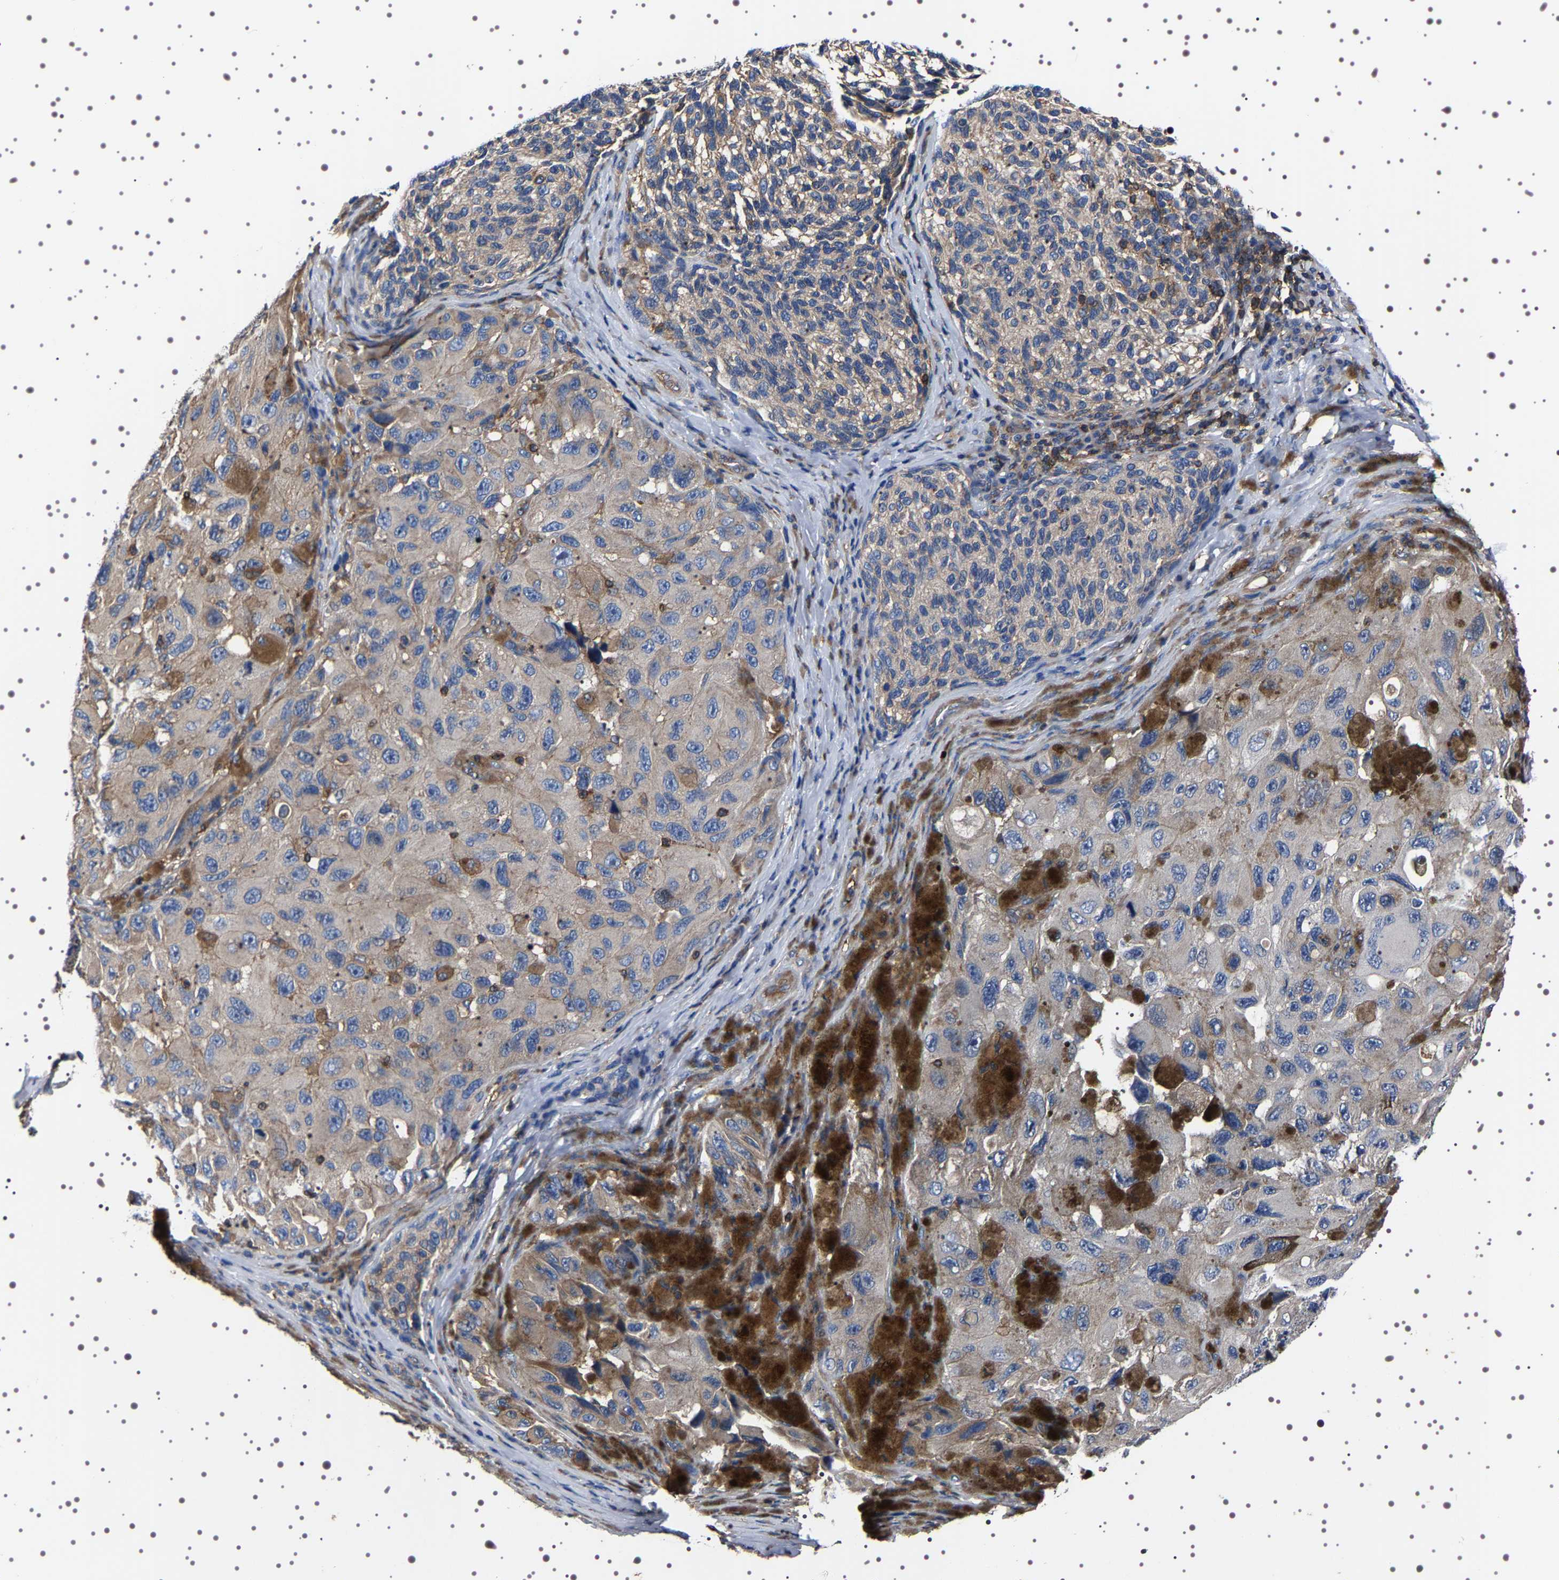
{"staining": {"intensity": "negative", "quantity": "none", "location": "none"}, "tissue": "melanoma", "cell_type": "Tumor cells", "image_type": "cancer", "snomed": [{"axis": "morphology", "description": "Malignant melanoma, NOS"}, {"axis": "topography", "description": "Skin"}], "caption": "Human malignant melanoma stained for a protein using IHC displays no staining in tumor cells.", "gene": "WDR1", "patient": {"sex": "female", "age": 73}}